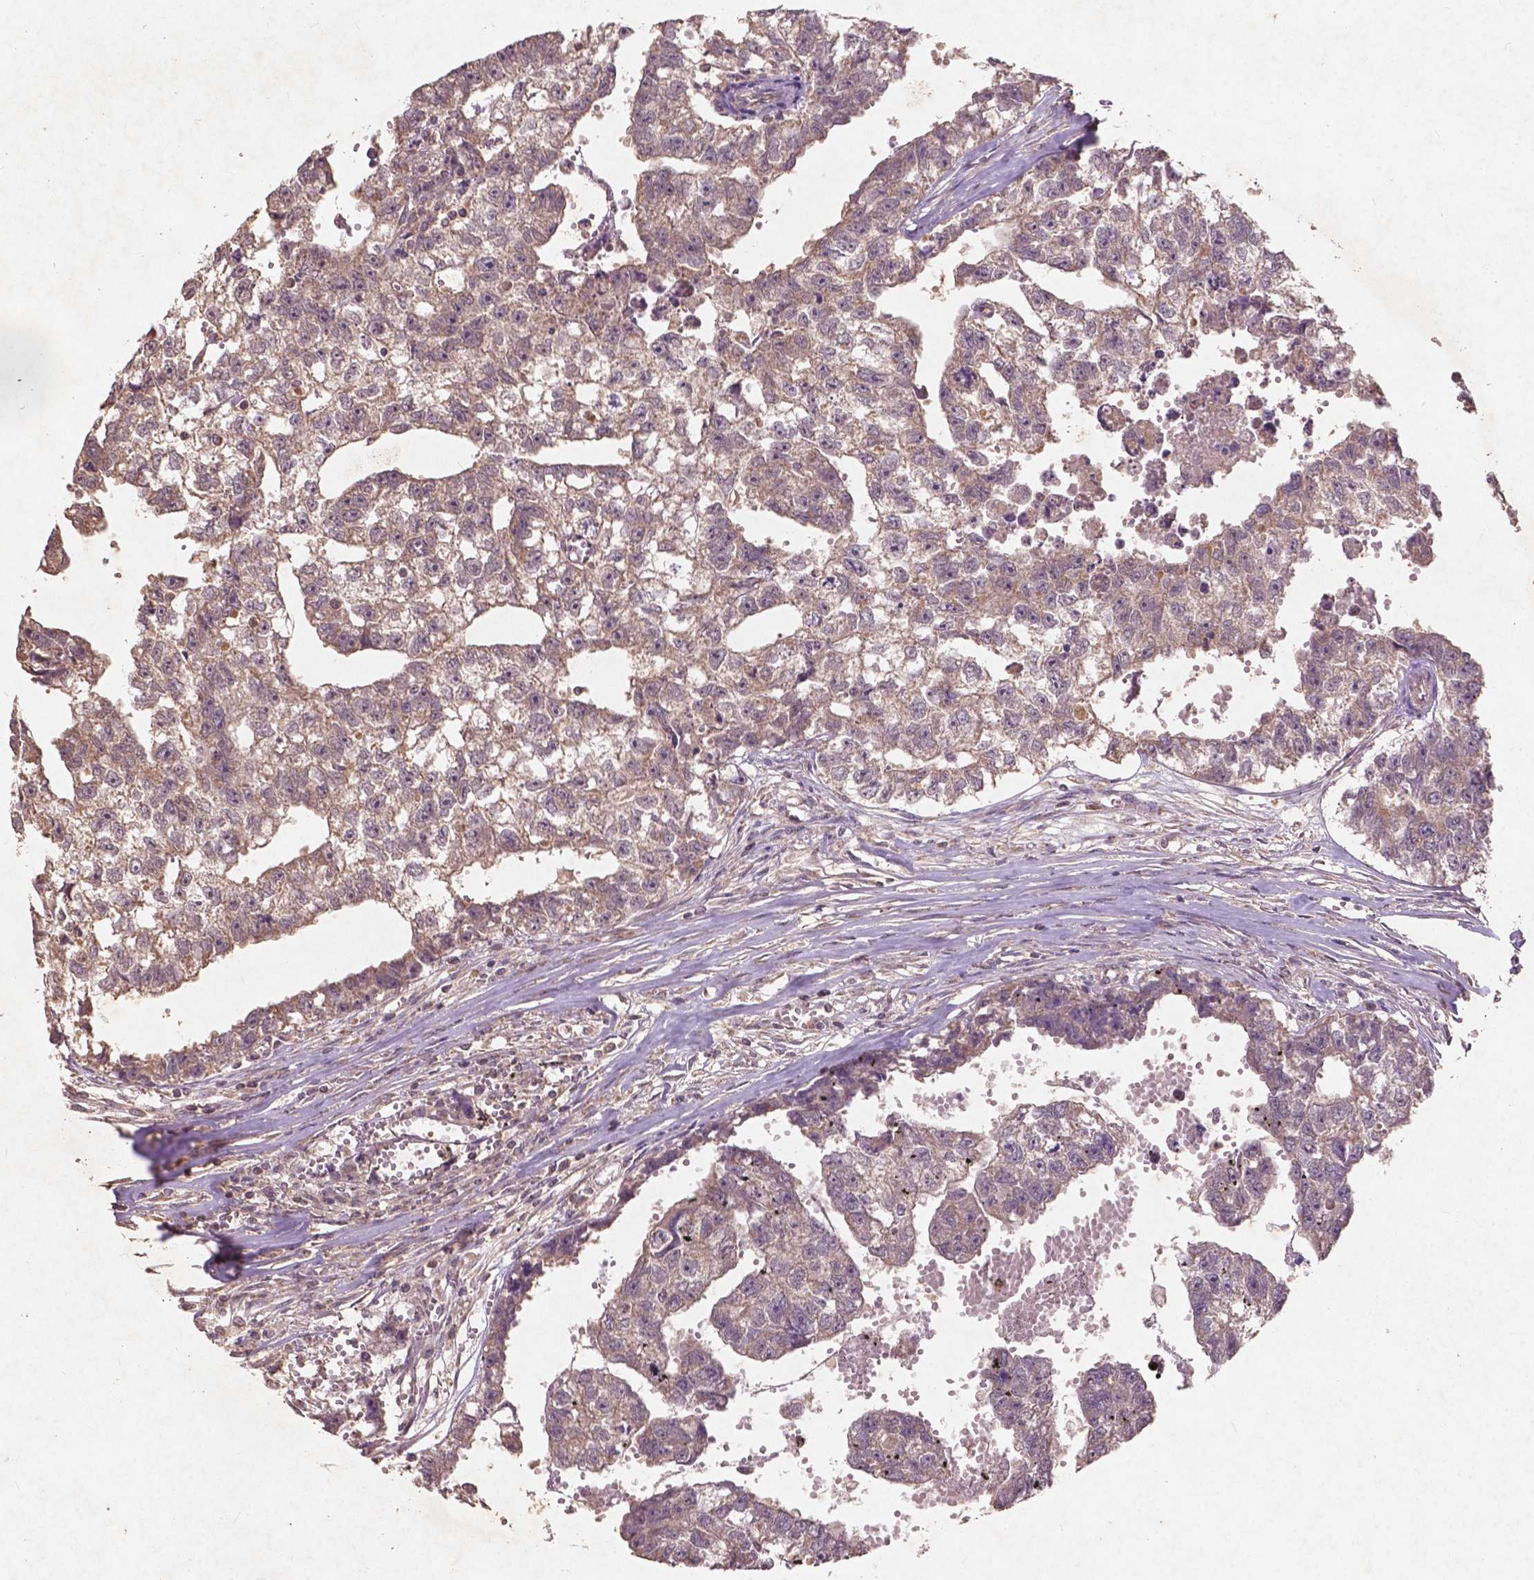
{"staining": {"intensity": "weak", "quantity": ">75%", "location": "cytoplasmic/membranous"}, "tissue": "testis cancer", "cell_type": "Tumor cells", "image_type": "cancer", "snomed": [{"axis": "morphology", "description": "Carcinoma, Embryonal, NOS"}, {"axis": "morphology", "description": "Teratoma, malignant, NOS"}, {"axis": "topography", "description": "Testis"}], "caption": "A micrograph showing weak cytoplasmic/membranous staining in approximately >75% of tumor cells in testis cancer, as visualized by brown immunohistochemical staining.", "gene": "ST6GALNAC5", "patient": {"sex": "male", "age": 44}}